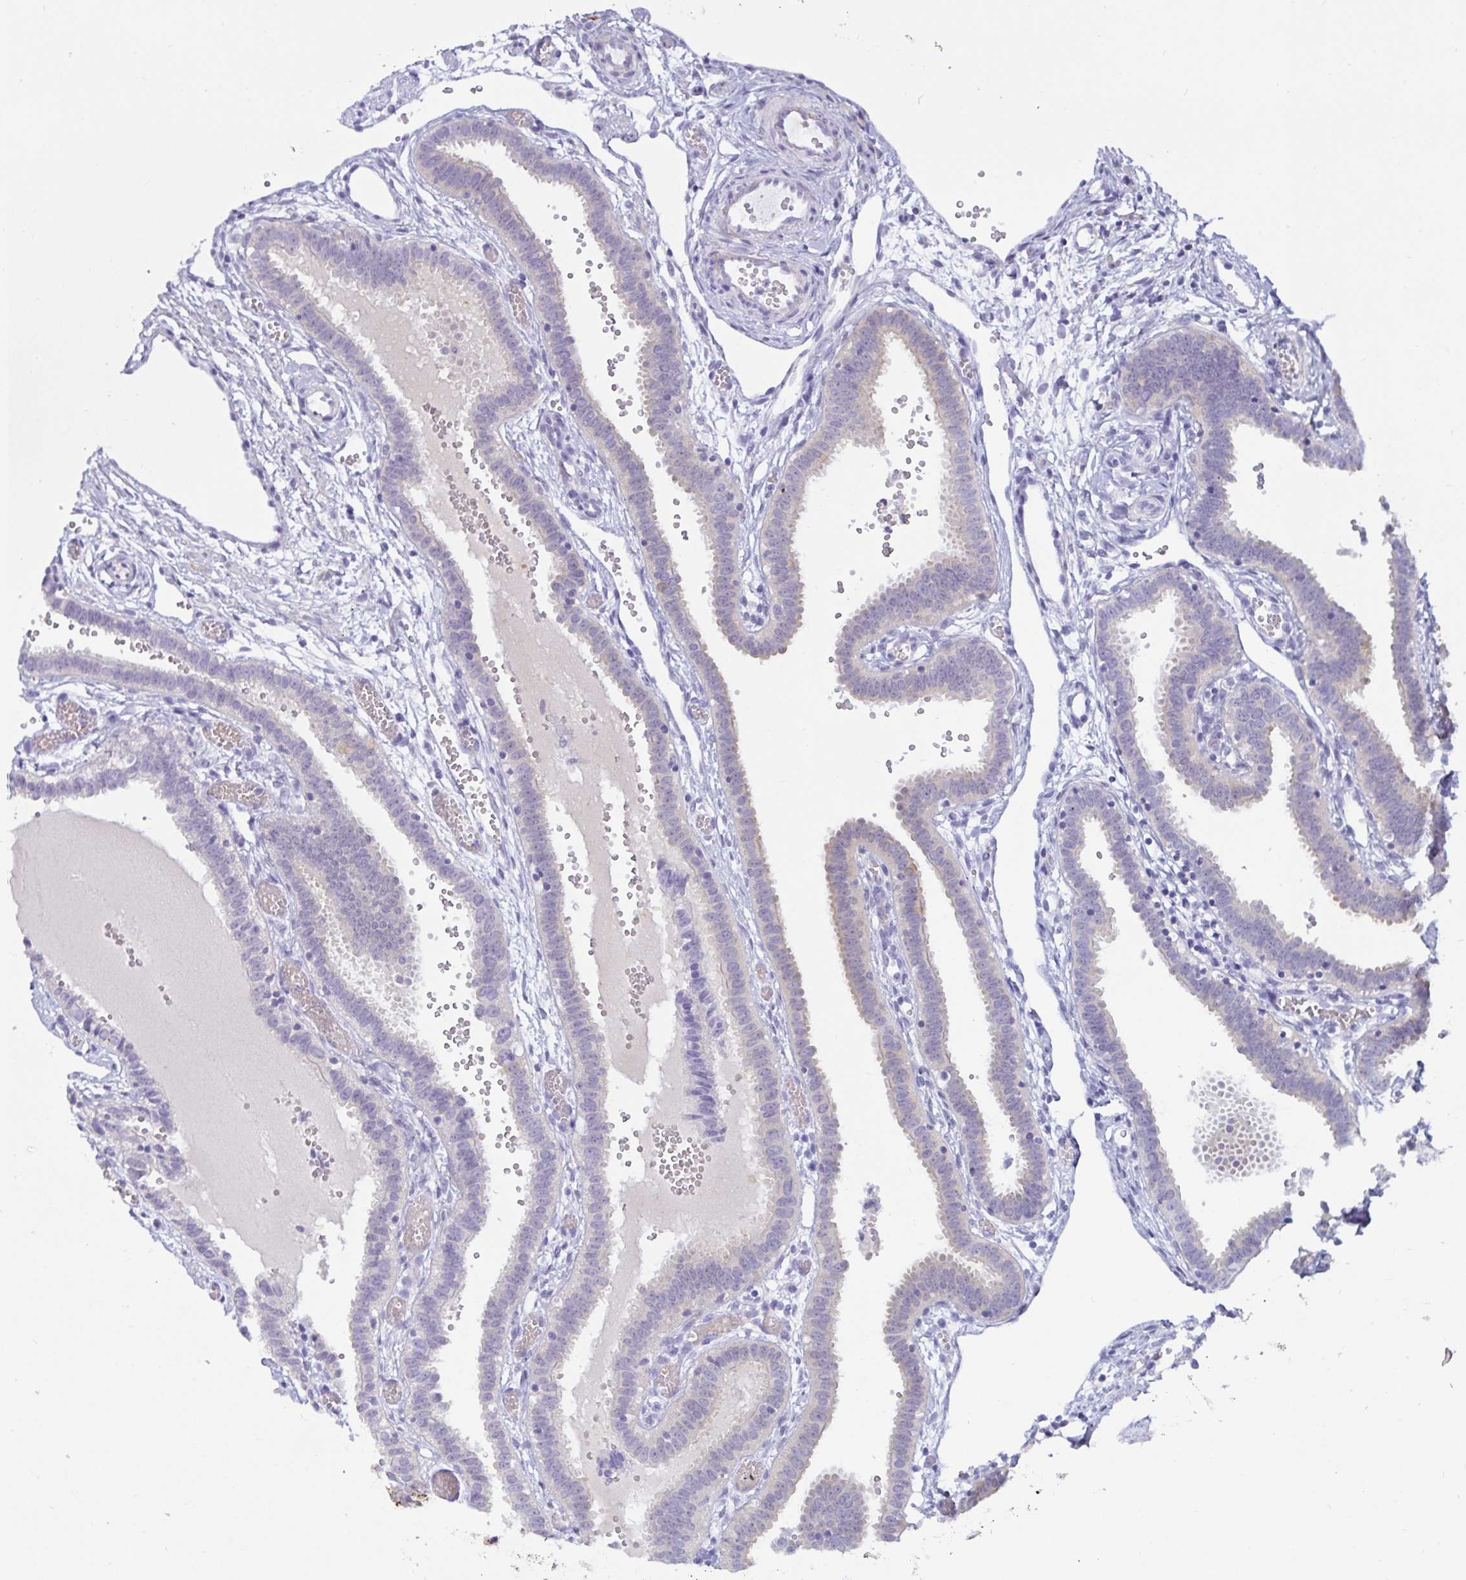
{"staining": {"intensity": "negative", "quantity": "none", "location": "none"}, "tissue": "fallopian tube", "cell_type": "Glandular cells", "image_type": "normal", "snomed": [{"axis": "morphology", "description": "Normal tissue, NOS"}, {"axis": "topography", "description": "Fallopian tube"}], "caption": "Immunohistochemistry (IHC) image of unremarkable fallopian tube stained for a protein (brown), which reveals no staining in glandular cells.", "gene": "MON2", "patient": {"sex": "female", "age": 37}}